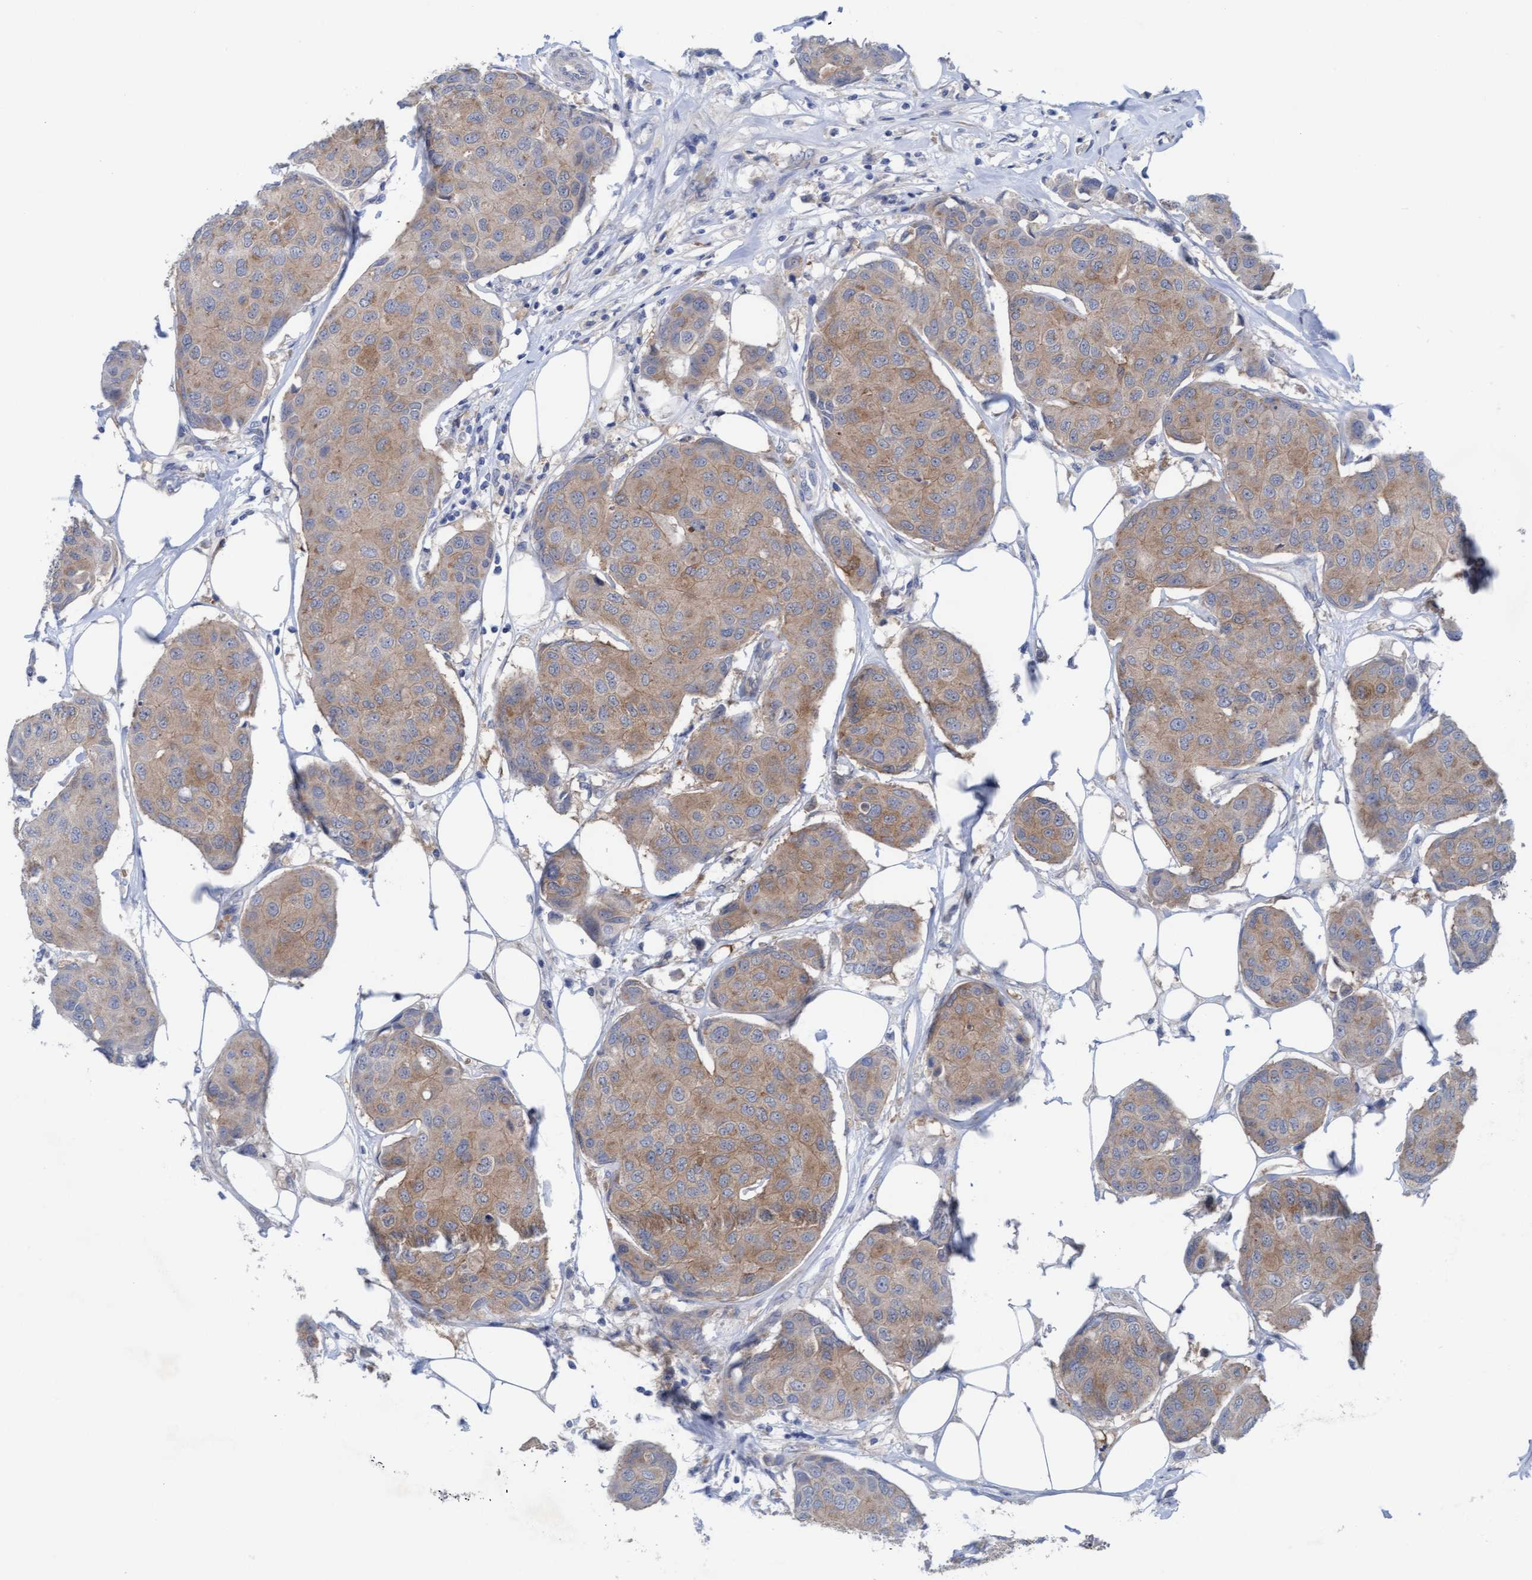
{"staining": {"intensity": "moderate", "quantity": ">75%", "location": "cytoplasmic/membranous"}, "tissue": "breast cancer", "cell_type": "Tumor cells", "image_type": "cancer", "snomed": [{"axis": "morphology", "description": "Duct carcinoma"}, {"axis": "topography", "description": "Breast"}], "caption": "Tumor cells demonstrate medium levels of moderate cytoplasmic/membranous expression in approximately >75% of cells in breast cancer (intraductal carcinoma).", "gene": "PLCD1", "patient": {"sex": "female", "age": 80}}